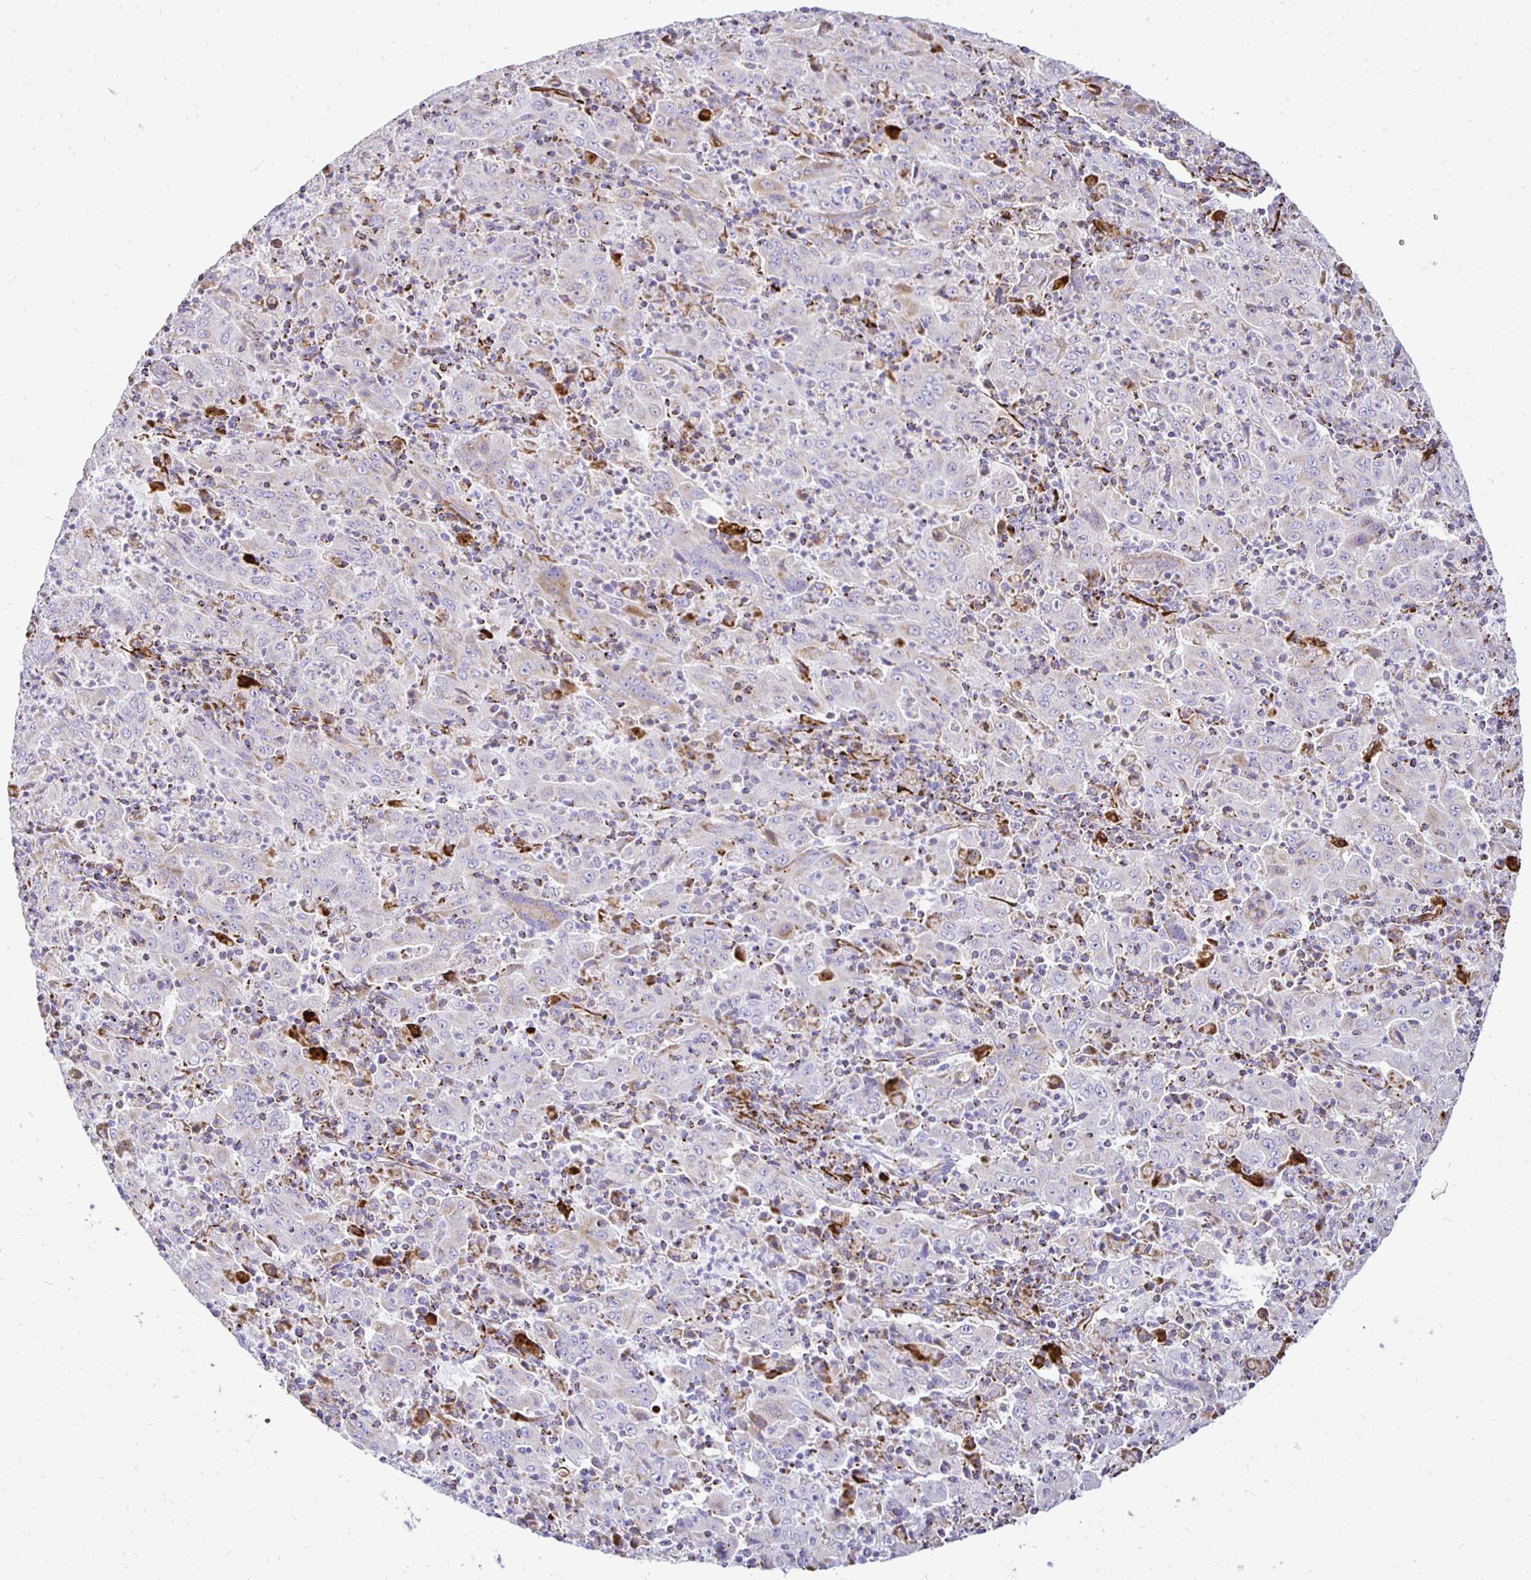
{"staining": {"intensity": "weak", "quantity": "<25%", "location": "cytoplasmic/membranous"}, "tissue": "pancreatic cancer", "cell_type": "Tumor cells", "image_type": "cancer", "snomed": [{"axis": "morphology", "description": "Adenocarcinoma, NOS"}, {"axis": "topography", "description": "Pancreas"}], "caption": "Histopathology image shows no significant protein expression in tumor cells of adenocarcinoma (pancreatic). (Brightfield microscopy of DAB (3,3'-diaminobenzidine) immunohistochemistry at high magnification).", "gene": "PLAAT2", "patient": {"sex": "male", "age": 63}}